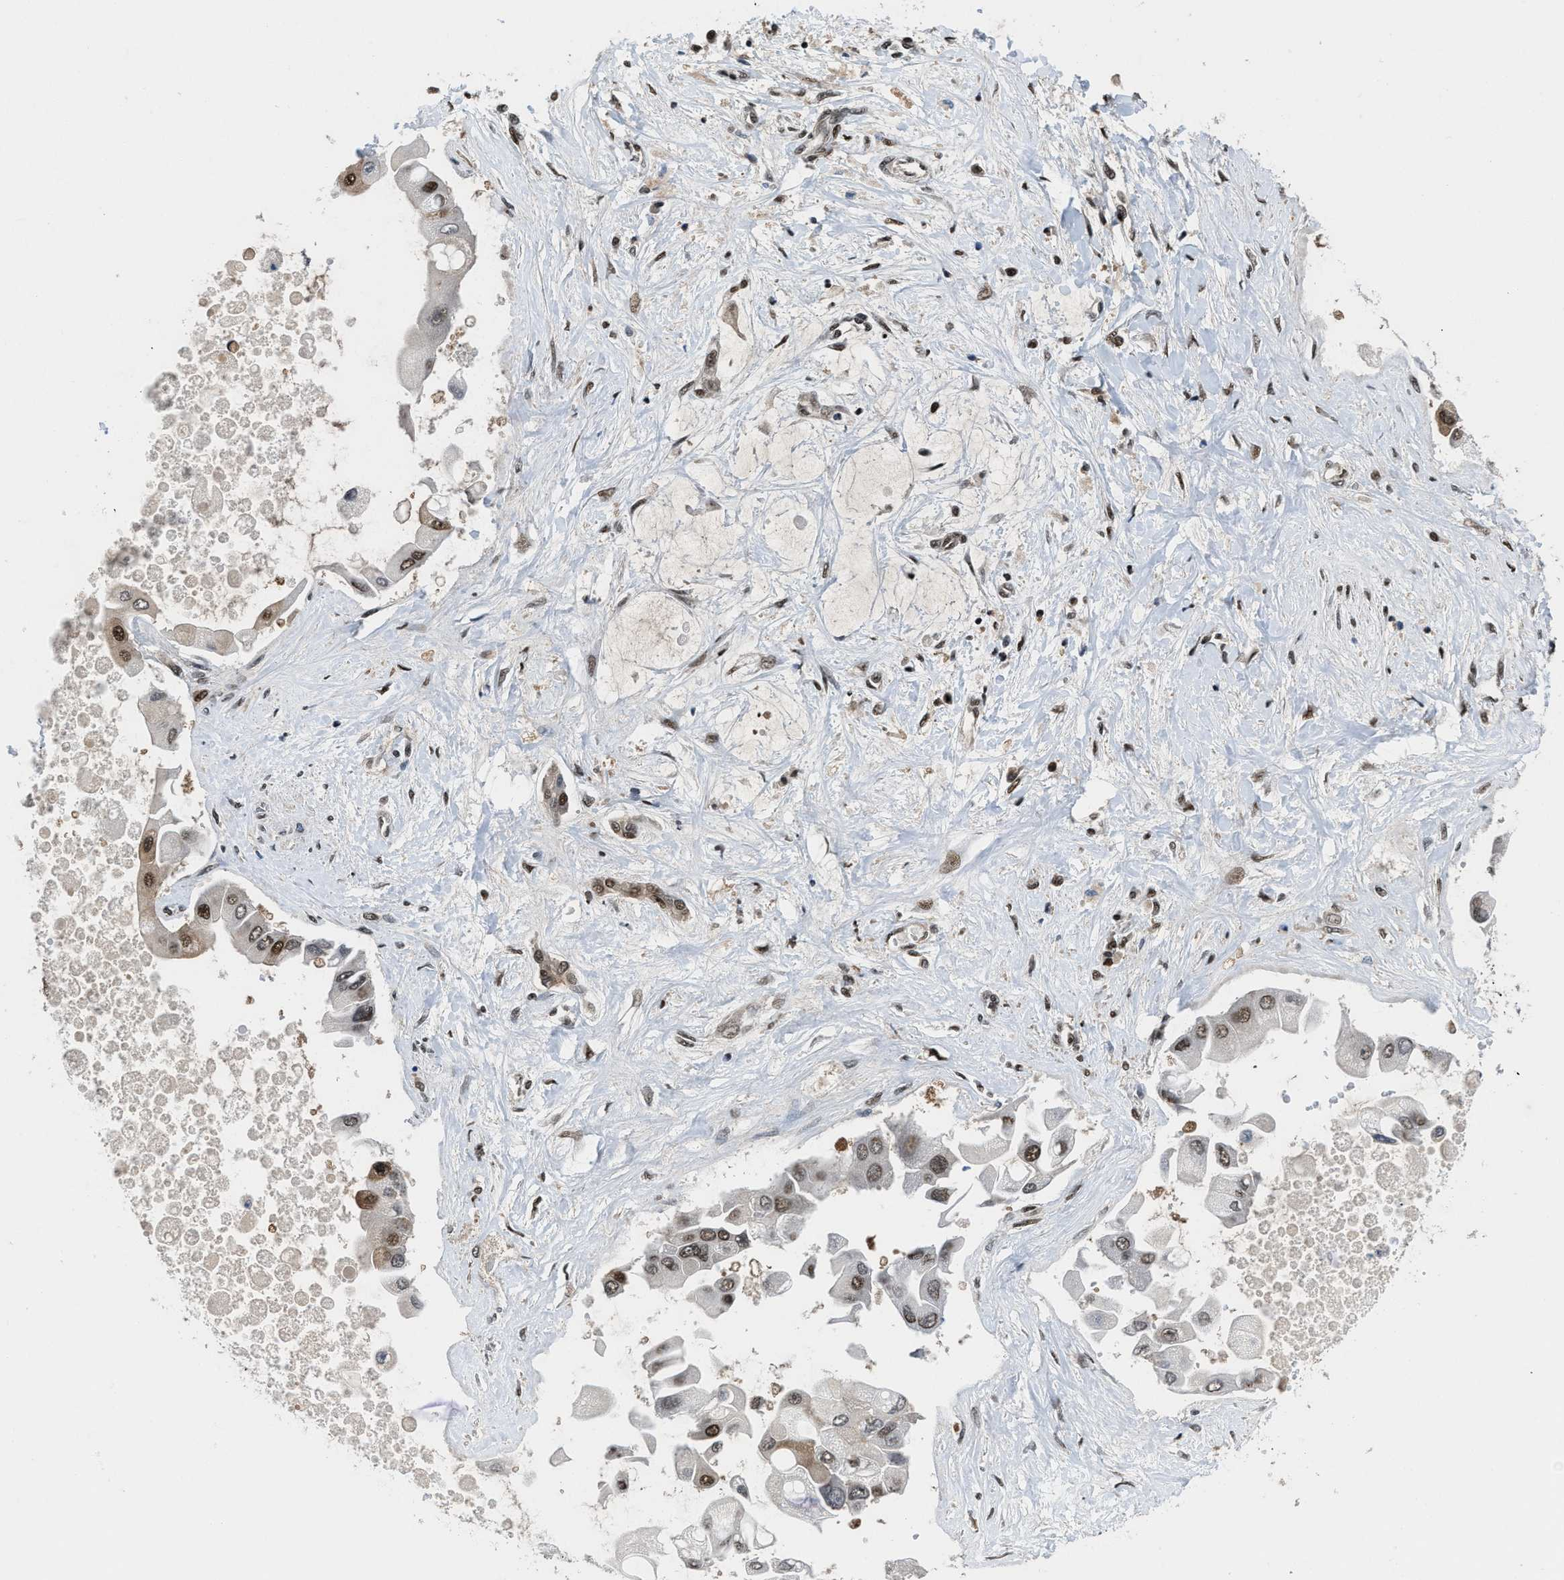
{"staining": {"intensity": "moderate", "quantity": "25%-75%", "location": "cytoplasmic/membranous,nuclear"}, "tissue": "liver cancer", "cell_type": "Tumor cells", "image_type": "cancer", "snomed": [{"axis": "morphology", "description": "Cholangiocarcinoma"}, {"axis": "topography", "description": "Liver"}], "caption": "This is a micrograph of IHC staining of liver cancer, which shows moderate staining in the cytoplasmic/membranous and nuclear of tumor cells.", "gene": "SAFB", "patient": {"sex": "male", "age": 50}}